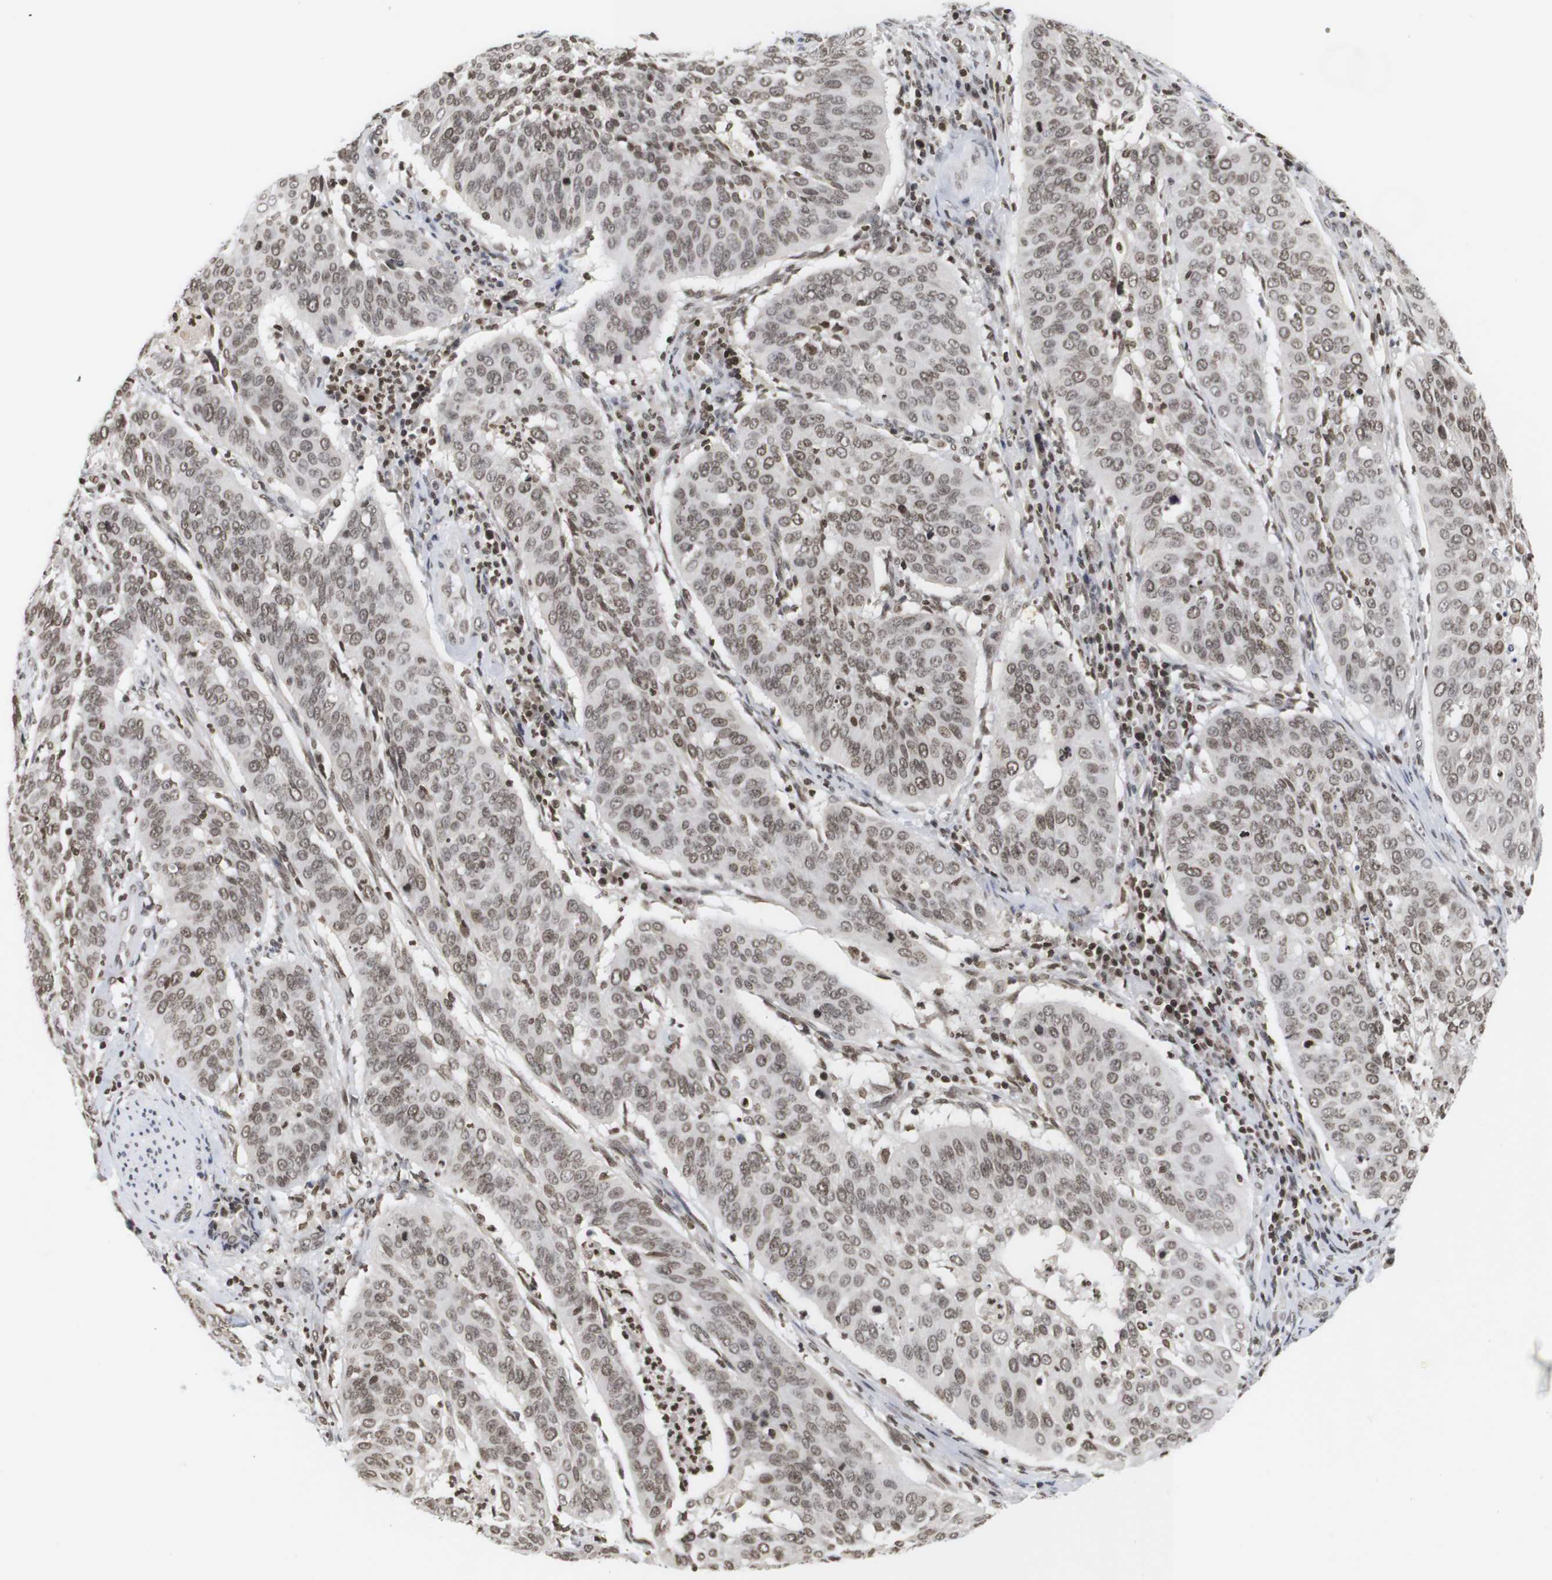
{"staining": {"intensity": "moderate", "quantity": ">75%", "location": "nuclear"}, "tissue": "cervical cancer", "cell_type": "Tumor cells", "image_type": "cancer", "snomed": [{"axis": "morphology", "description": "Normal tissue, NOS"}, {"axis": "morphology", "description": "Squamous cell carcinoma, NOS"}, {"axis": "topography", "description": "Cervix"}], "caption": "Human cervical squamous cell carcinoma stained with a protein marker displays moderate staining in tumor cells.", "gene": "ETV5", "patient": {"sex": "female", "age": 39}}